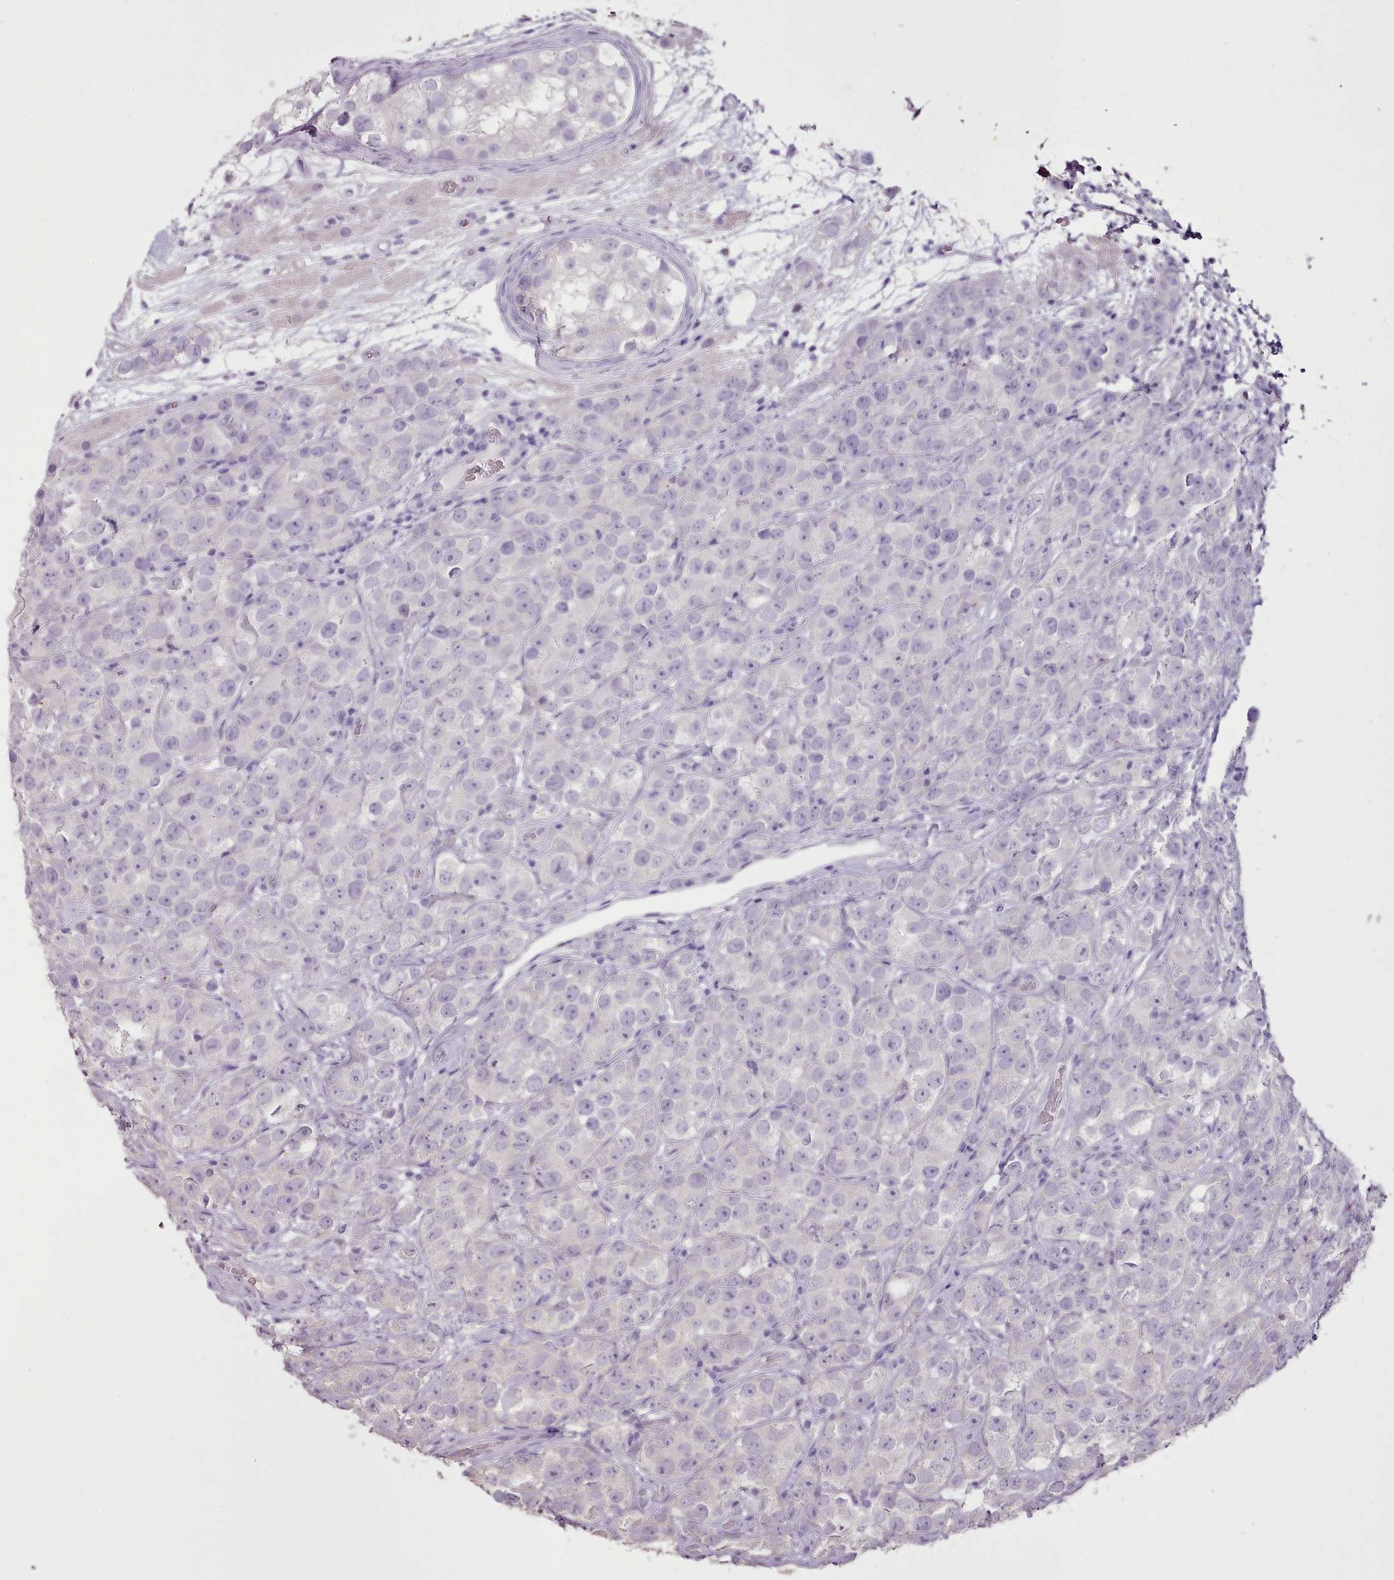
{"staining": {"intensity": "negative", "quantity": "none", "location": "none"}, "tissue": "testis cancer", "cell_type": "Tumor cells", "image_type": "cancer", "snomed": [{"axis": "morphology", "description": "Seminoma, NOS"}, {"axis": "topography", "description": "Testis"}], "caption": "Tumor cells show no significant staining in seminoma (testis).", "gene": "BLOC1S2", "patient": {"sex": "male", "age": 28}}